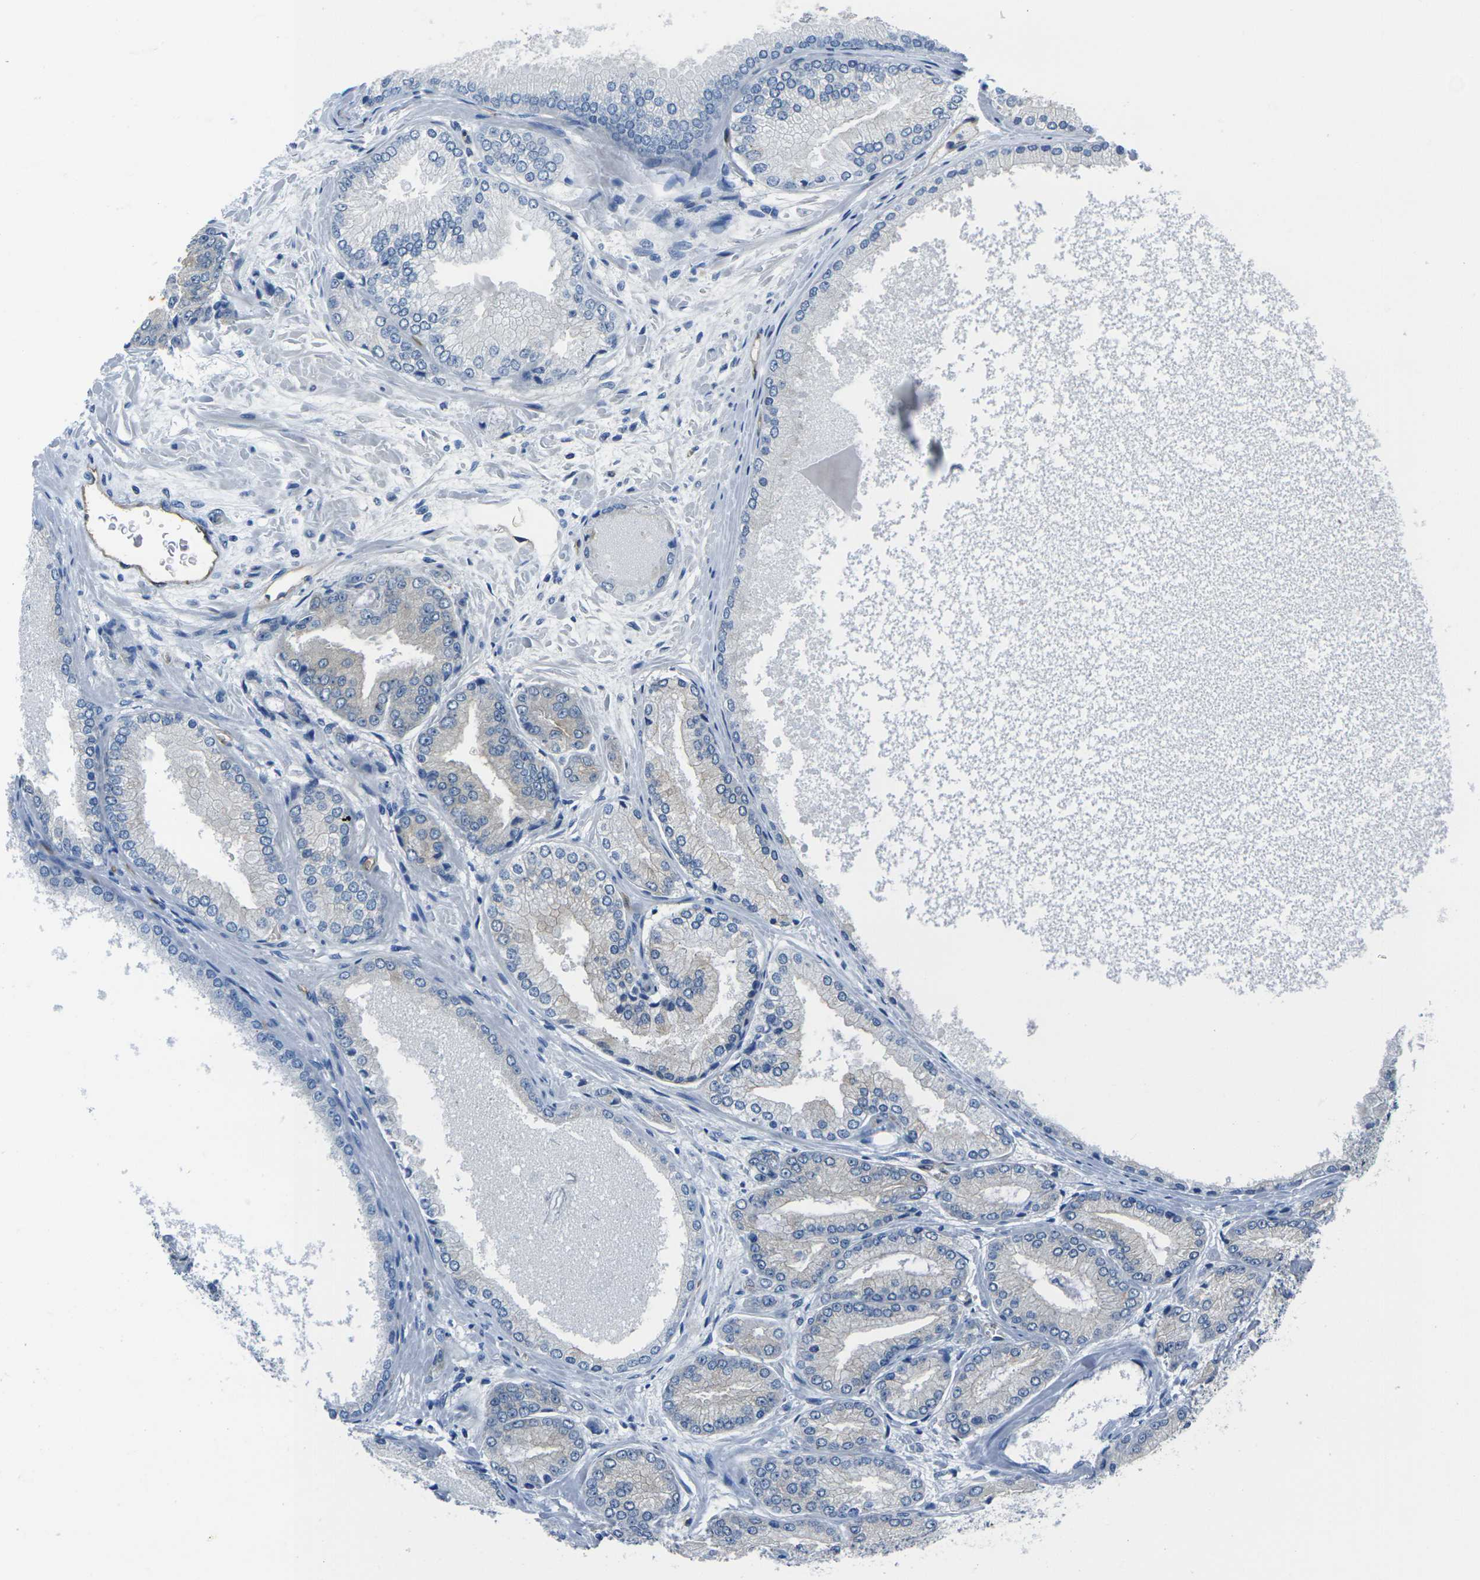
{"staining": {"intensity": "weak", "quantity": "<25%", "location": "cytoplasmic/membranous"}, "tissue": "prostate cancer", "cell_type": "Tumor cells", "image_type": "cancer", "snomed": [{"axis": "morphology", "description": "Adenocarcinoma, High grade"}, {"axis": "topography", "description": "Prostate"}], "caption": "Immunohistochemistry (IHC) image of prostate high-grade adenocarcinoma stained for a protein (brown), which reveals no positivity in tumor cells.", "gene": "HSPA12B", "patient": {"sex": "male", "age": 59}}